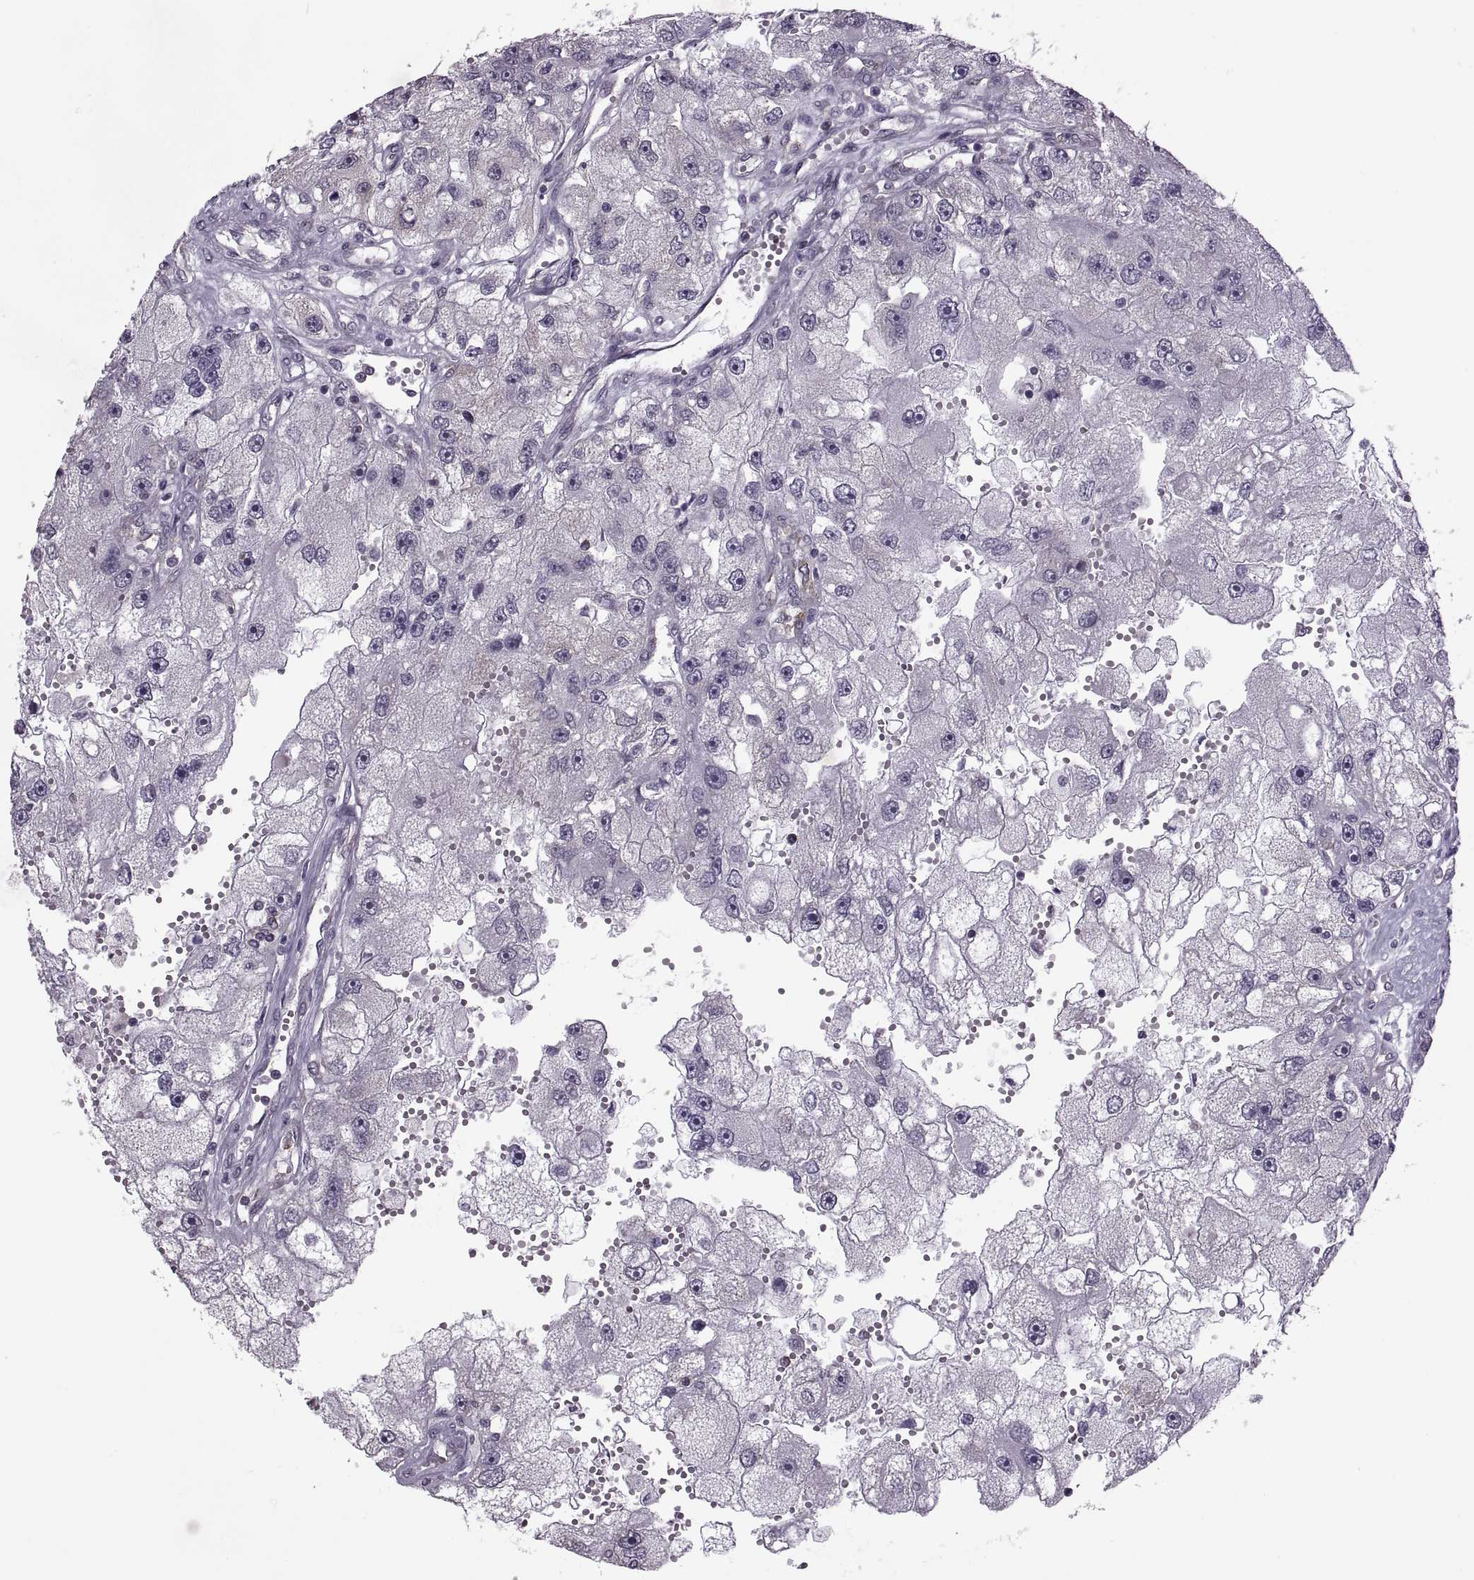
{"staining": {"intensity": "negative", "quantity": "none", "location": "none"}, "tissue": "renal cancer", "cell_type": "Tumor cells", "image_type": "cancer", "snomed": [{"axis": "morphology", "description": "Adenocarcinoma, NOS"}, {"axis": "topography", "description": "Kidney"}], "caption": "Tumor cells show no significant protein positivity in adenocarcinoma (renal).", "gene": "PABPC1", "patient": {"sex": "male", "age": 63}}